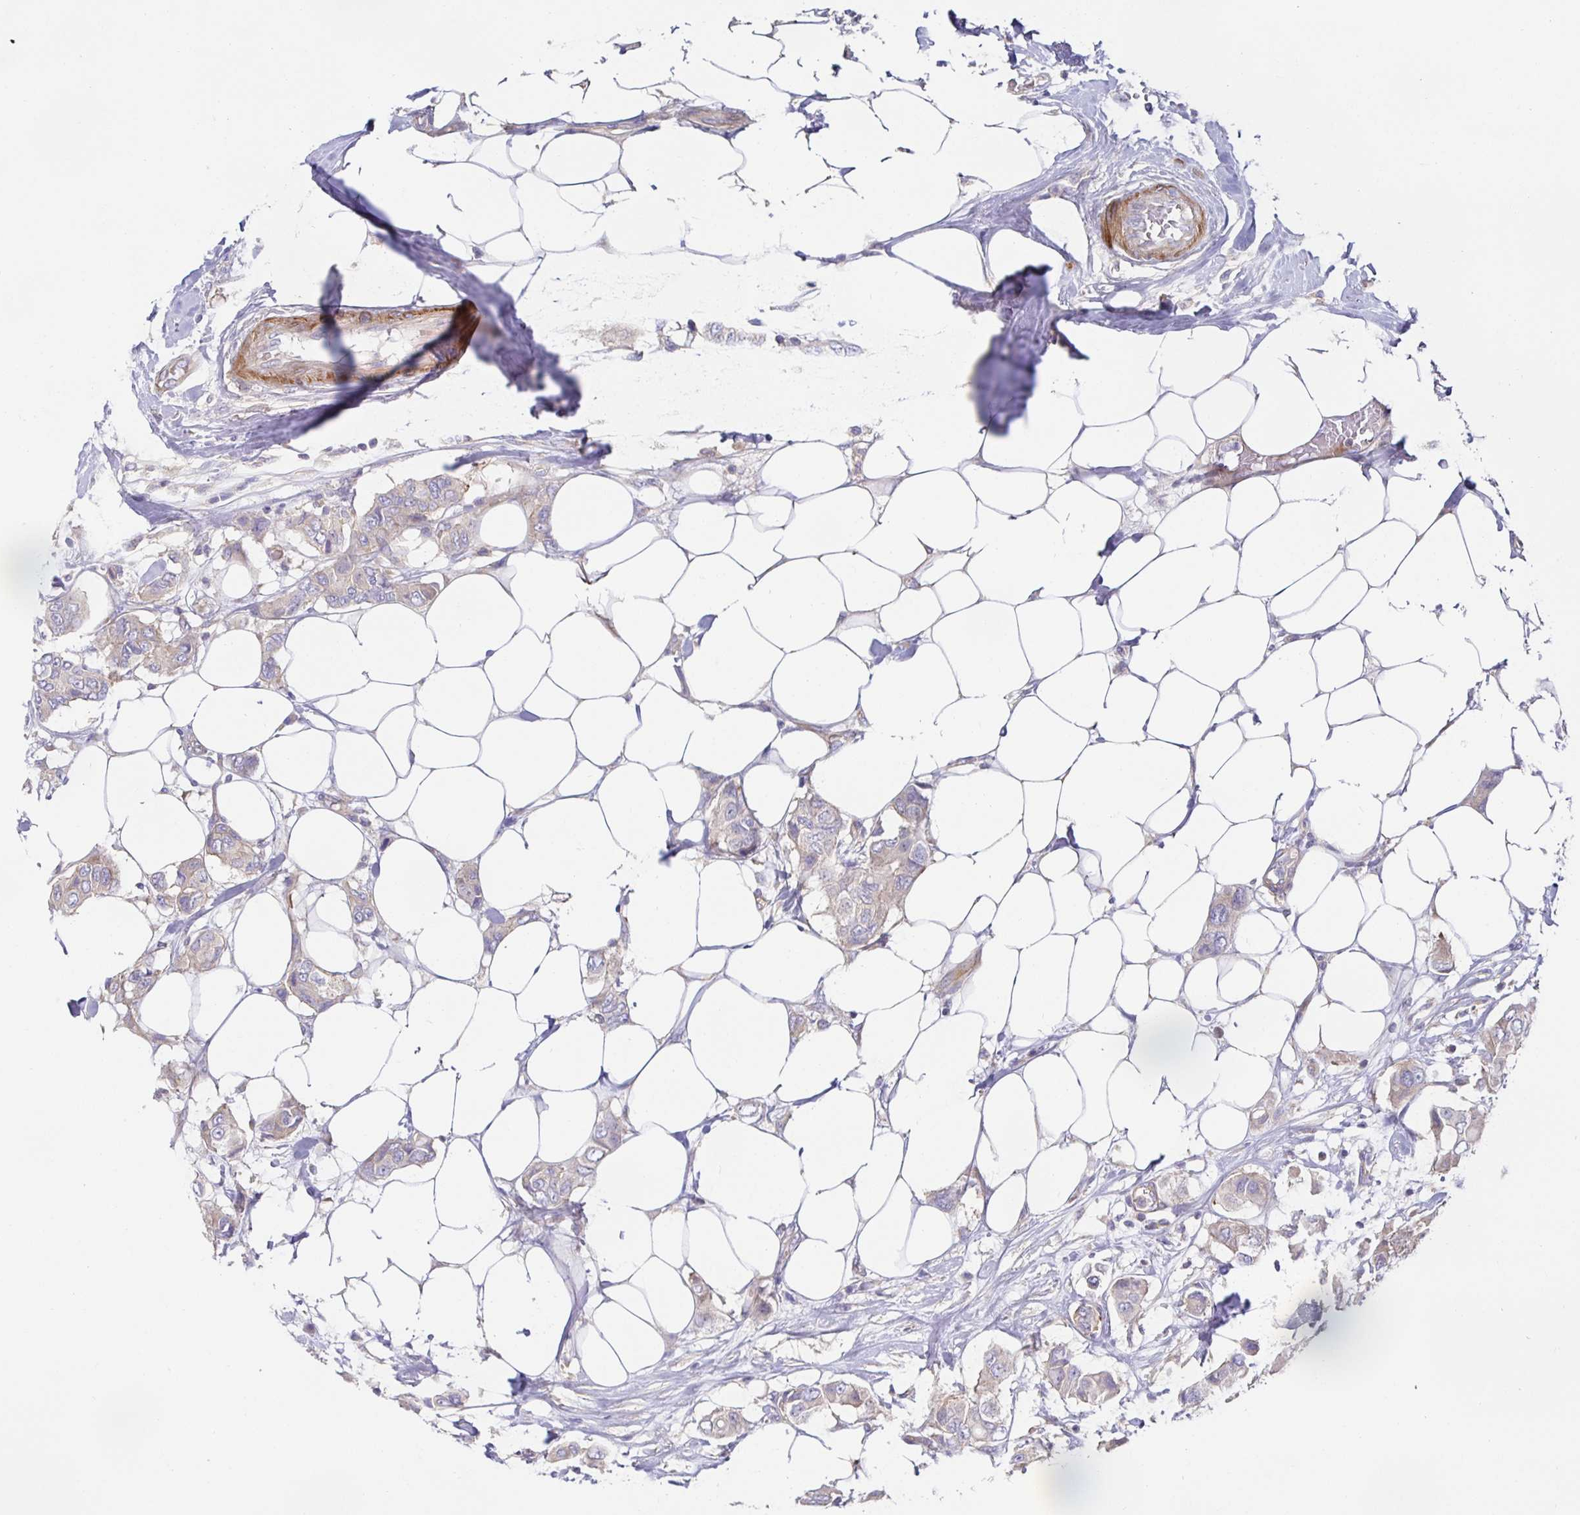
{"staining": {"intensity": "weak", "quantity": ">75%", "location": "cytoplasmic/membranous"}, "tissue": "breast cancer", "cell_type": "Tumor cells", "image_type": "cancer", "snomed": [{"axis": "morphology", "description": "Lobular carcinoma"}, {"axis": "topography", "description": "Breast"}], "caption": "This micrograph demonstrates breast cancer stained with immunohistochemistry (IHC) to label a protein in brown. The cytoplasmic/membranous of tumor cells show weak positivity for the protein. Nuclei are counter-stained blue.", "gene": "METTL22", "patient": {"sex": "female", "age": 51}}